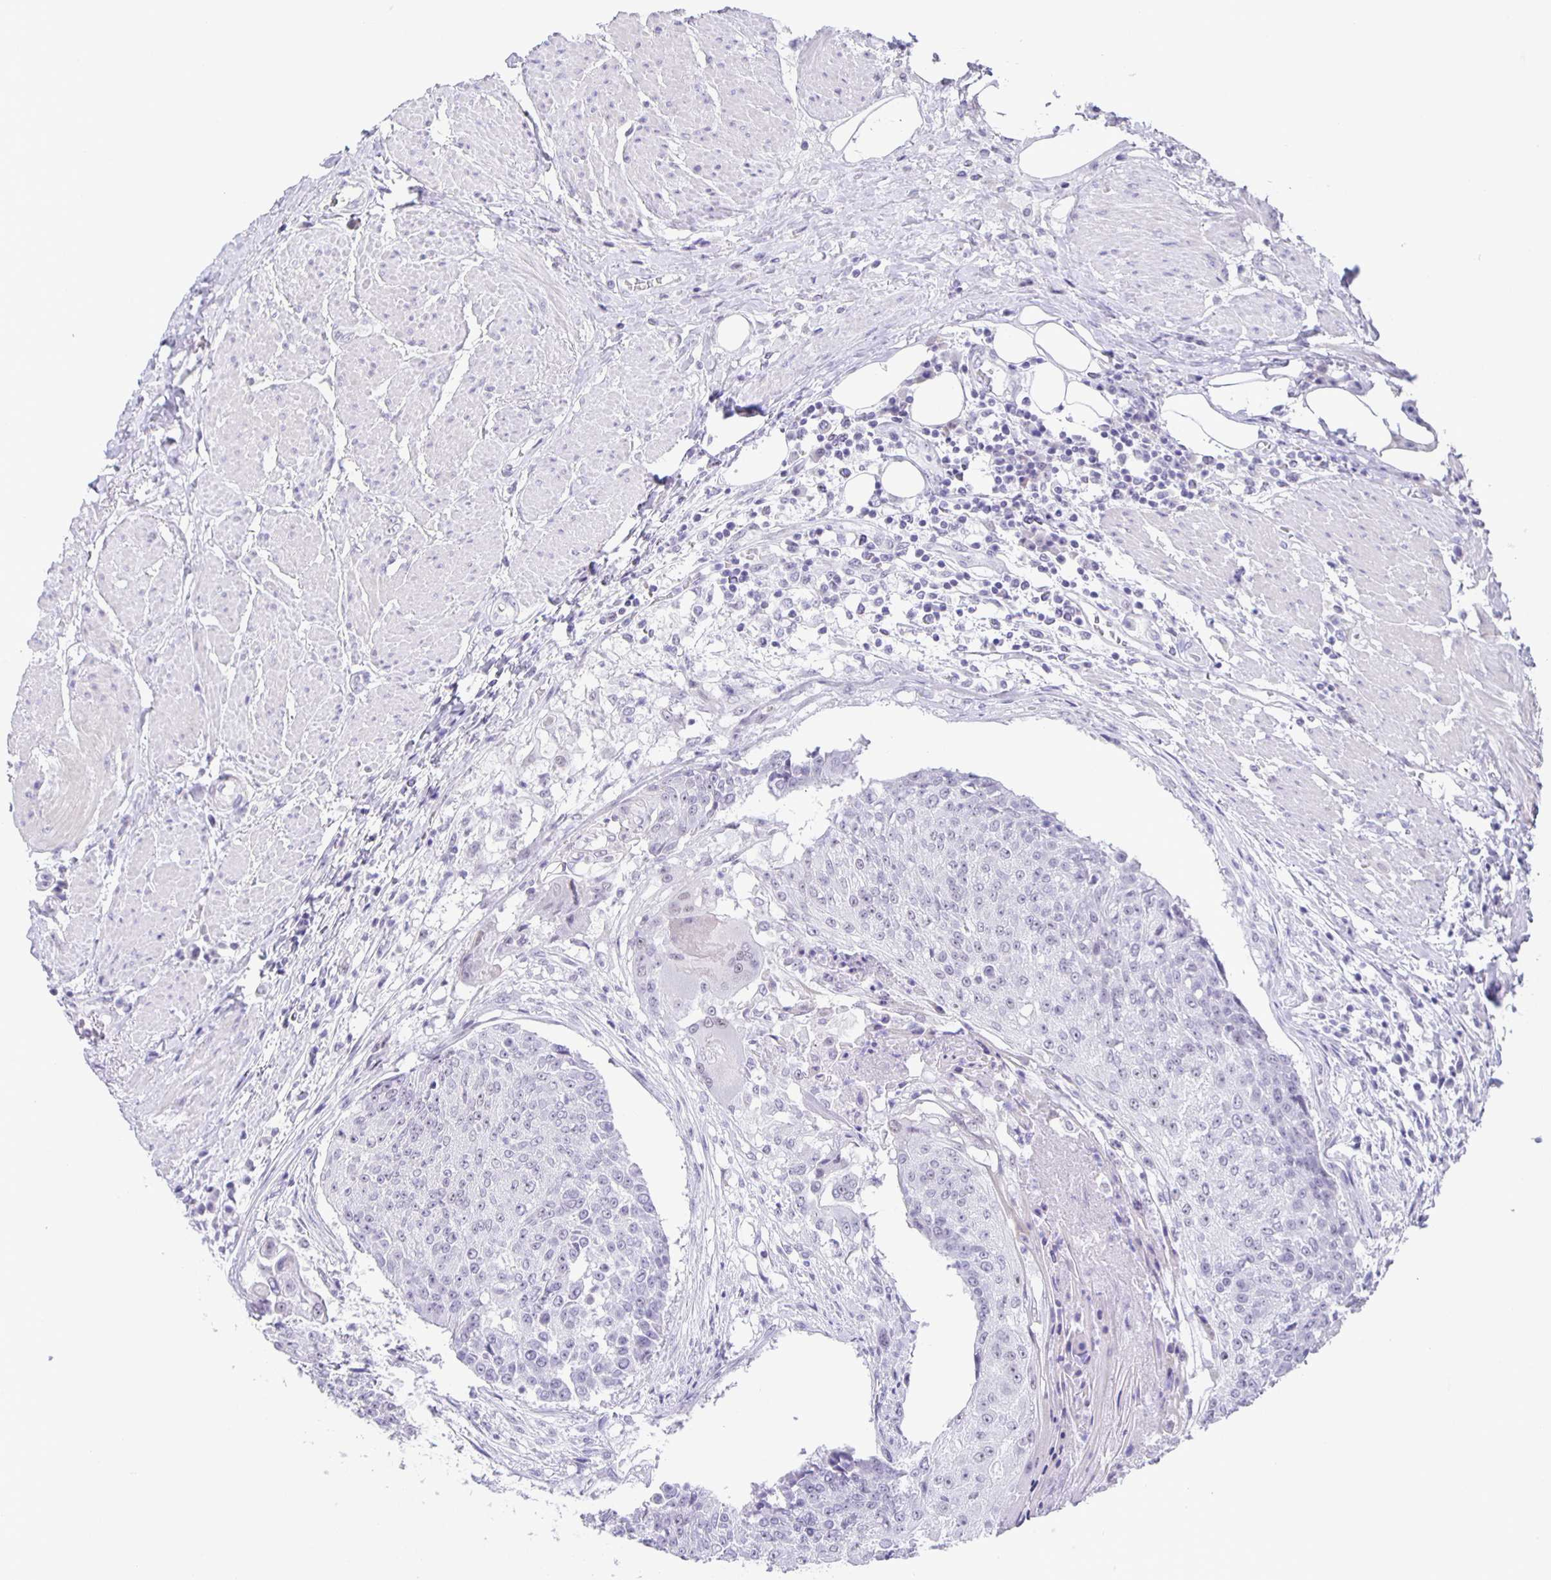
{"staining": {"intensity": "negative", "quantity": "none", "location": "none"}, "tissue": "urothelial cancer", "cell_type": "Tumor cells", "image_type": "cancer", "snomed": [{"axis": "morphology", "description": "Urothelial carcinoma, High grade"}, {"axis": "topography", "description": "Urinary bladder"}], "caption": "Immunohistochemistry photomicrograph of neoplastic tissue: human high-grade urothelial carcinoma stained with DAB (3,3'-diaminobenzidine) reveals no significant protein positivity in tumor cells.", "gene": "PHRF1", "patient": {"sex": "female", "age": 63}}